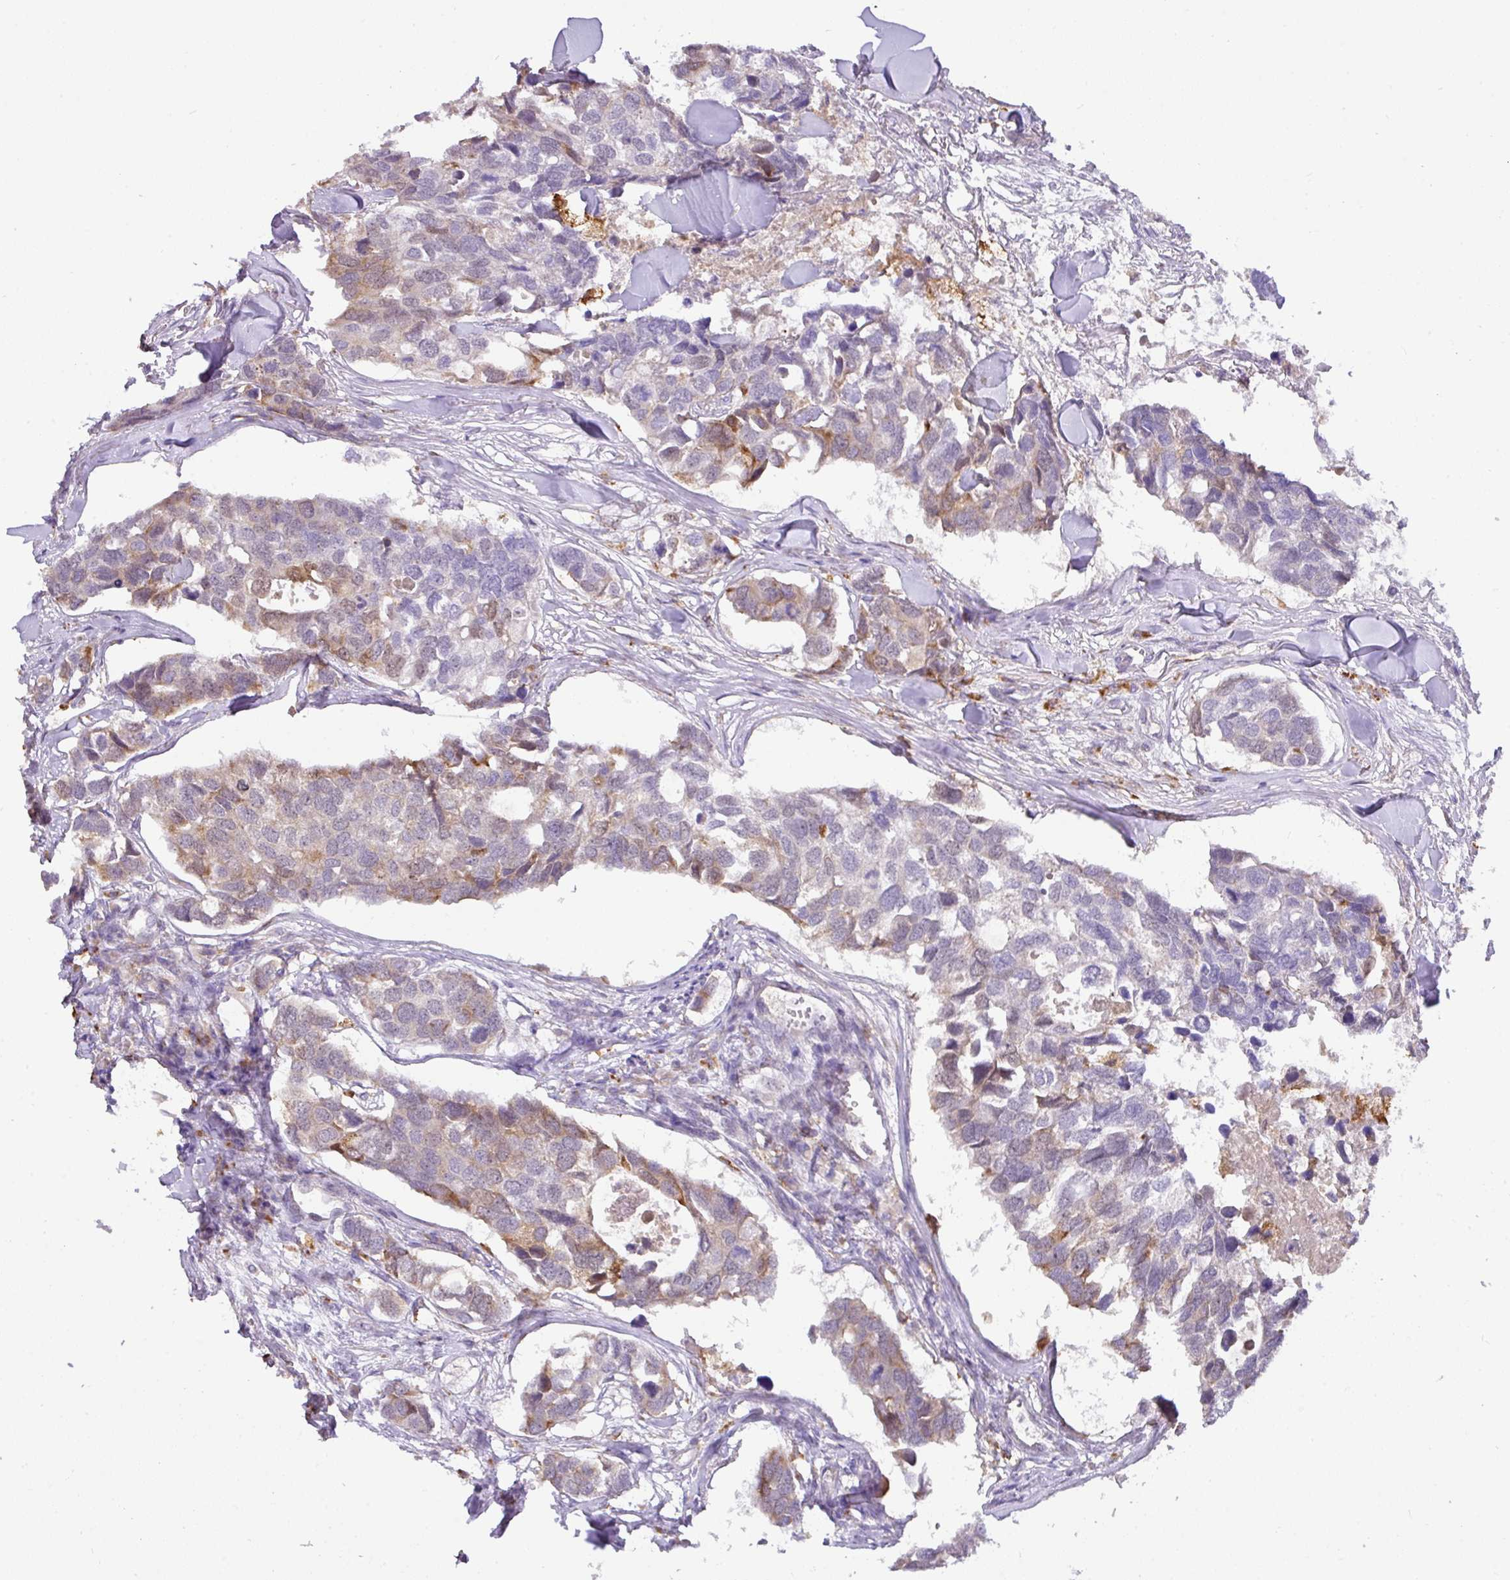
{"staining": {"intensity": "weak", "quantity": "25%-75%", "location": "cytoplasmic/membranous"}, "tissue": "breast cancer", "cell_type": "Tumor cells", "image_type": "cancer", "snomed": [{"axis": "morphology", "description": "Duct carcinoma"}, {"axis": "topography", "description": "Breast"}], "caption": "A brown stain highlights weak cytoplasmic/membranous positivity of a protein in human breast cancer tumor cells.", "gene": "GCNT7", "patient": {"sex": "female", "age": 83}}